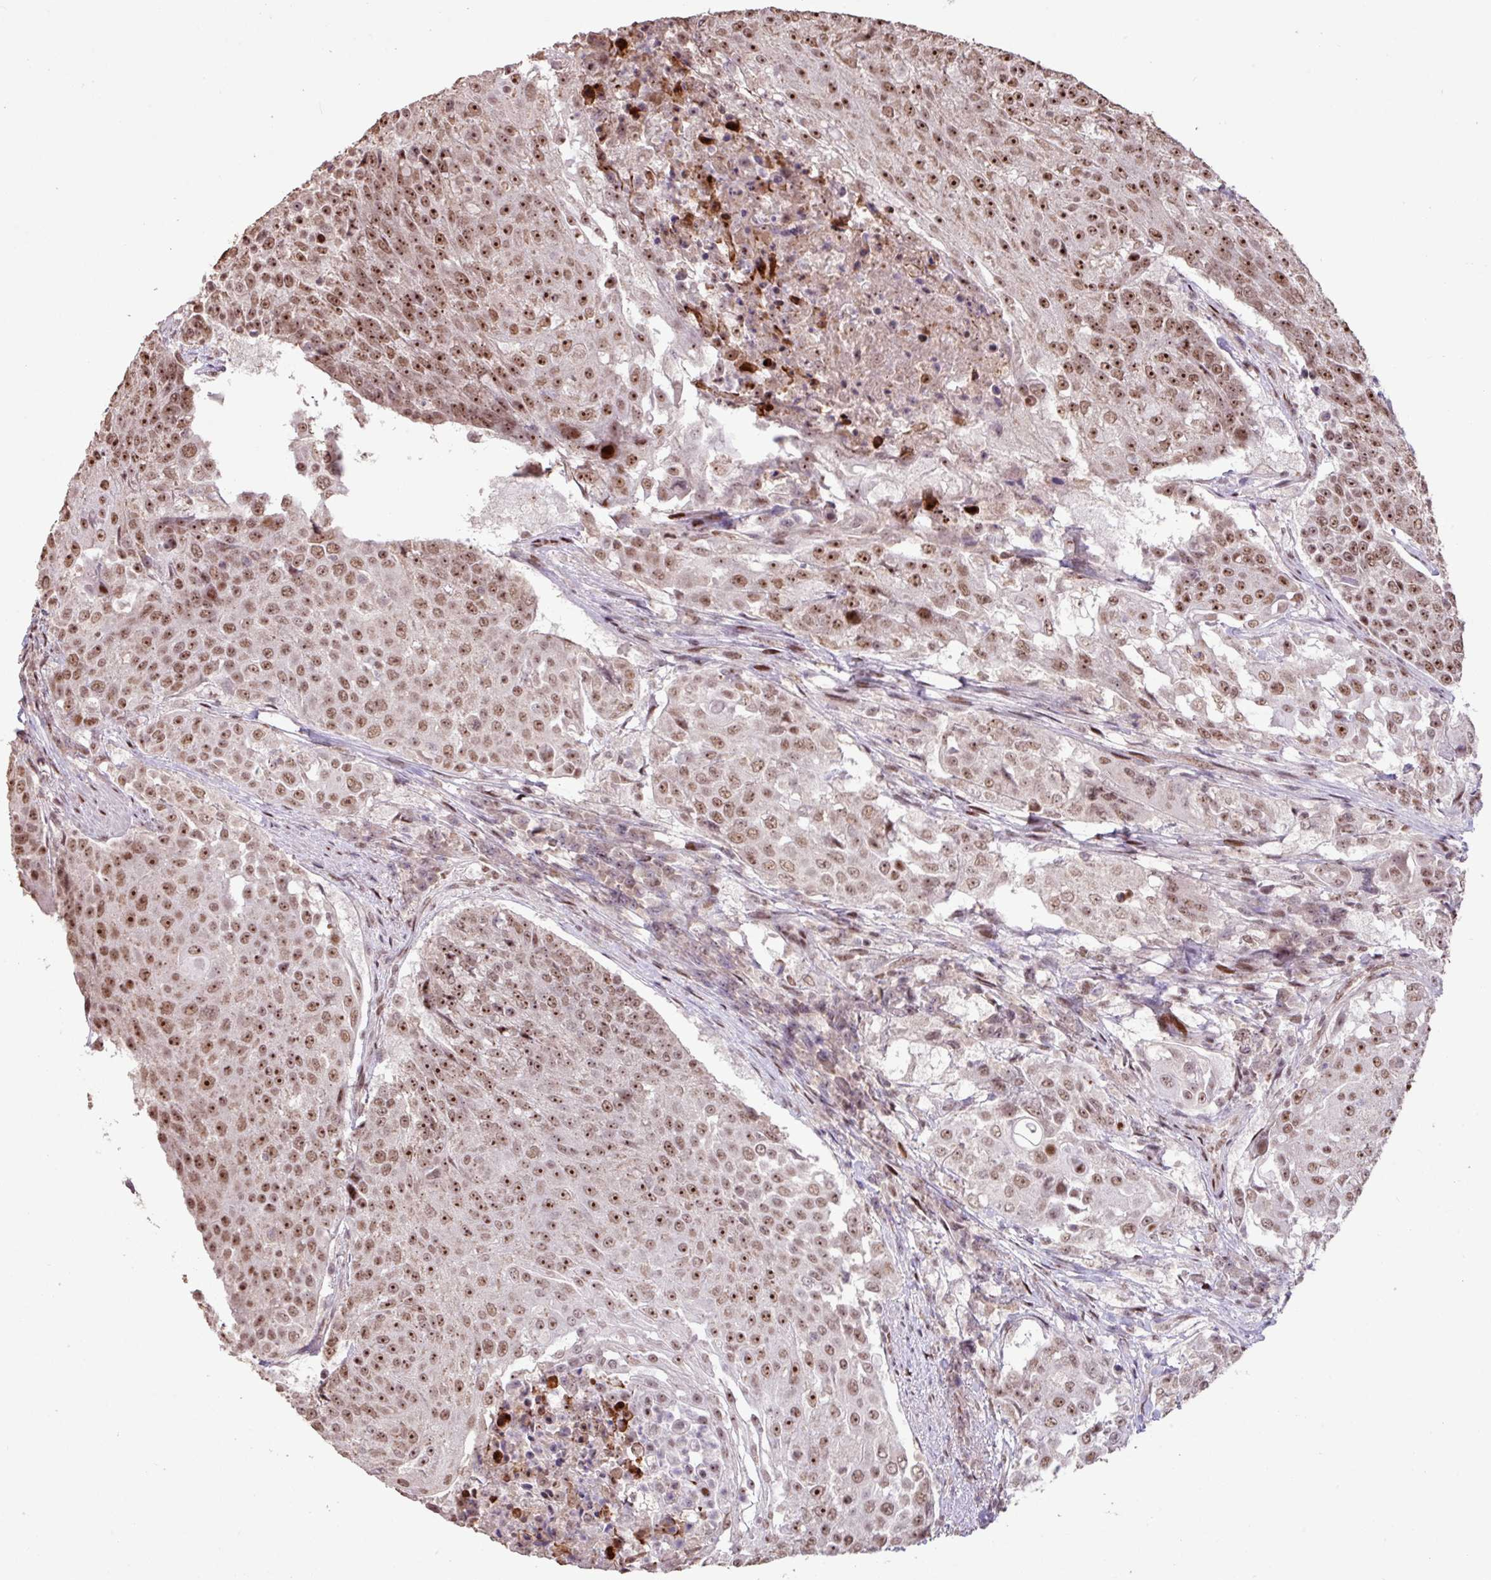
{"staining": {"intensity": "strong", "quantity": ">75%", "location": "nuclear"}, "tissue": "urothelial cancer", "cell_type": "Tumor cells", "image_type": "cancer", "snomed": [{"axis": "morphology", "description": "Urothelial carcinoma, High grade"}, {"axis": "topography", "description": "Urinary bladder"}], "caption": "Urothelial carcinoma (high-grade) was stained to show a protein in brown. There is high levels of strong nuclear expression in approximately >75% of tumor cells. (Brightfield microscopy of DAB IHC at high magnification).", "gene": "ZNF709", "patient": {"sex": "female", "age": 63}}